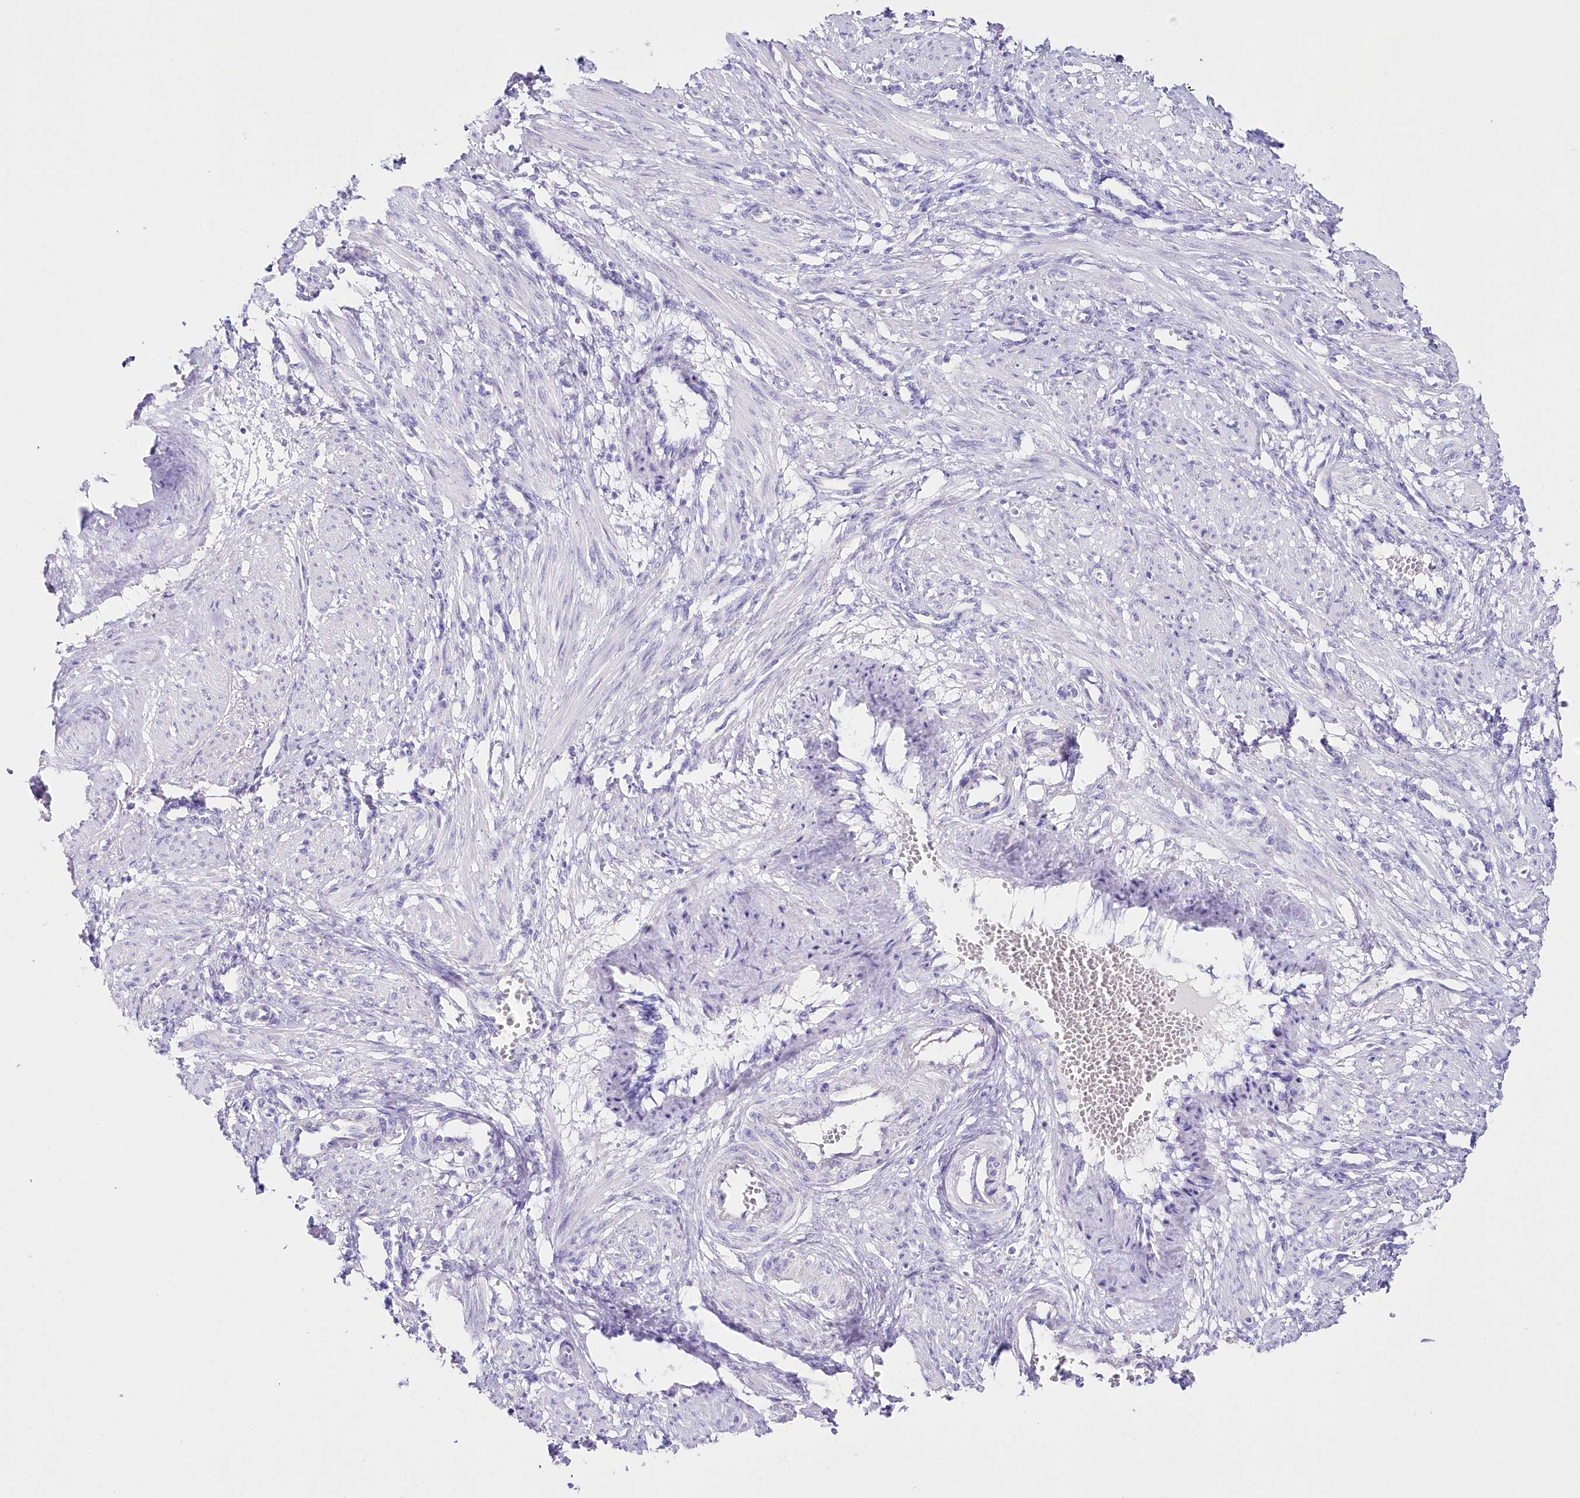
{"staining": {"intensity": "negative", "quantity": "none", "location": "none"}, "tissue": "smooth muscle", "cell_type": "Smooth muscle cells", "image_type": "normal", "snomed": [{"axis": "morphology", "description": "Normal tissue, NOS"}, {"axis": "topography", "description": "Endometrium"}], "caption": "An IHC photomicrograph of benign smooth muscle is shown. There is no staining in smooth muscle cells of smooth muscle. The staining is performed using DAB (3,3'-diaminobenzidine) brown chromogen with nuclei counter-stained in using hematoxylin.", "gene": "CSN3", "patient": {"sex": "female", "age": 33}}